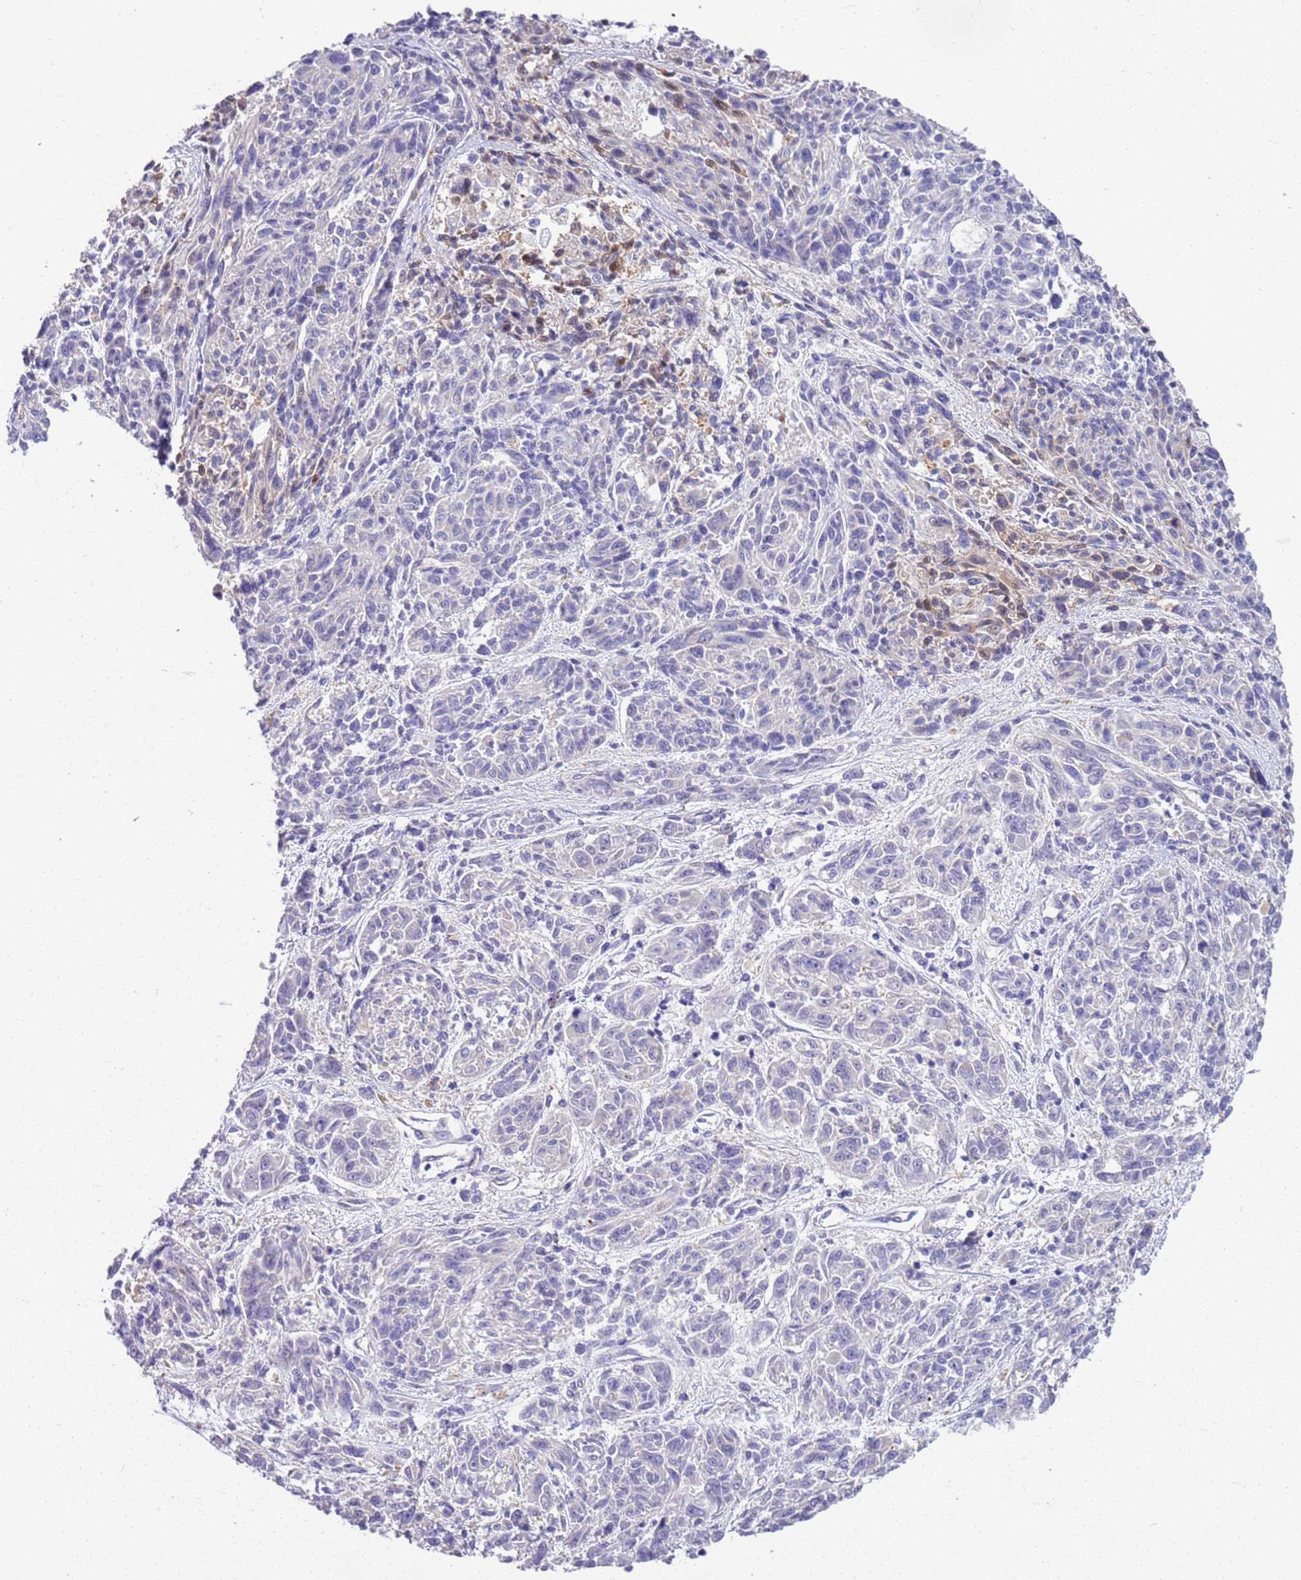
{"staining": {"intensity": "negative", "quantity": "none", "location": "none"}, "tissue": "melanoma", "cell_type": "Tumor cells", "image_type": "cancer", "snomed": [{"axis": "morphology", "description": "Malignant melanoma, NOS"}, {"axis": "topography", "description": "Skin"}], "caption": "Protein analysis of melanoma shows no significant staining in tumor cells. The staining was performed using DAB (3,3'-diaminobenzidine) to visualize the protein expression in brown, while the nuclei were stained in blue with hematoxylin (Magnification: 20x).", "gene": "BRMS1L", "patient": {"sex": "male", "age": 53}}